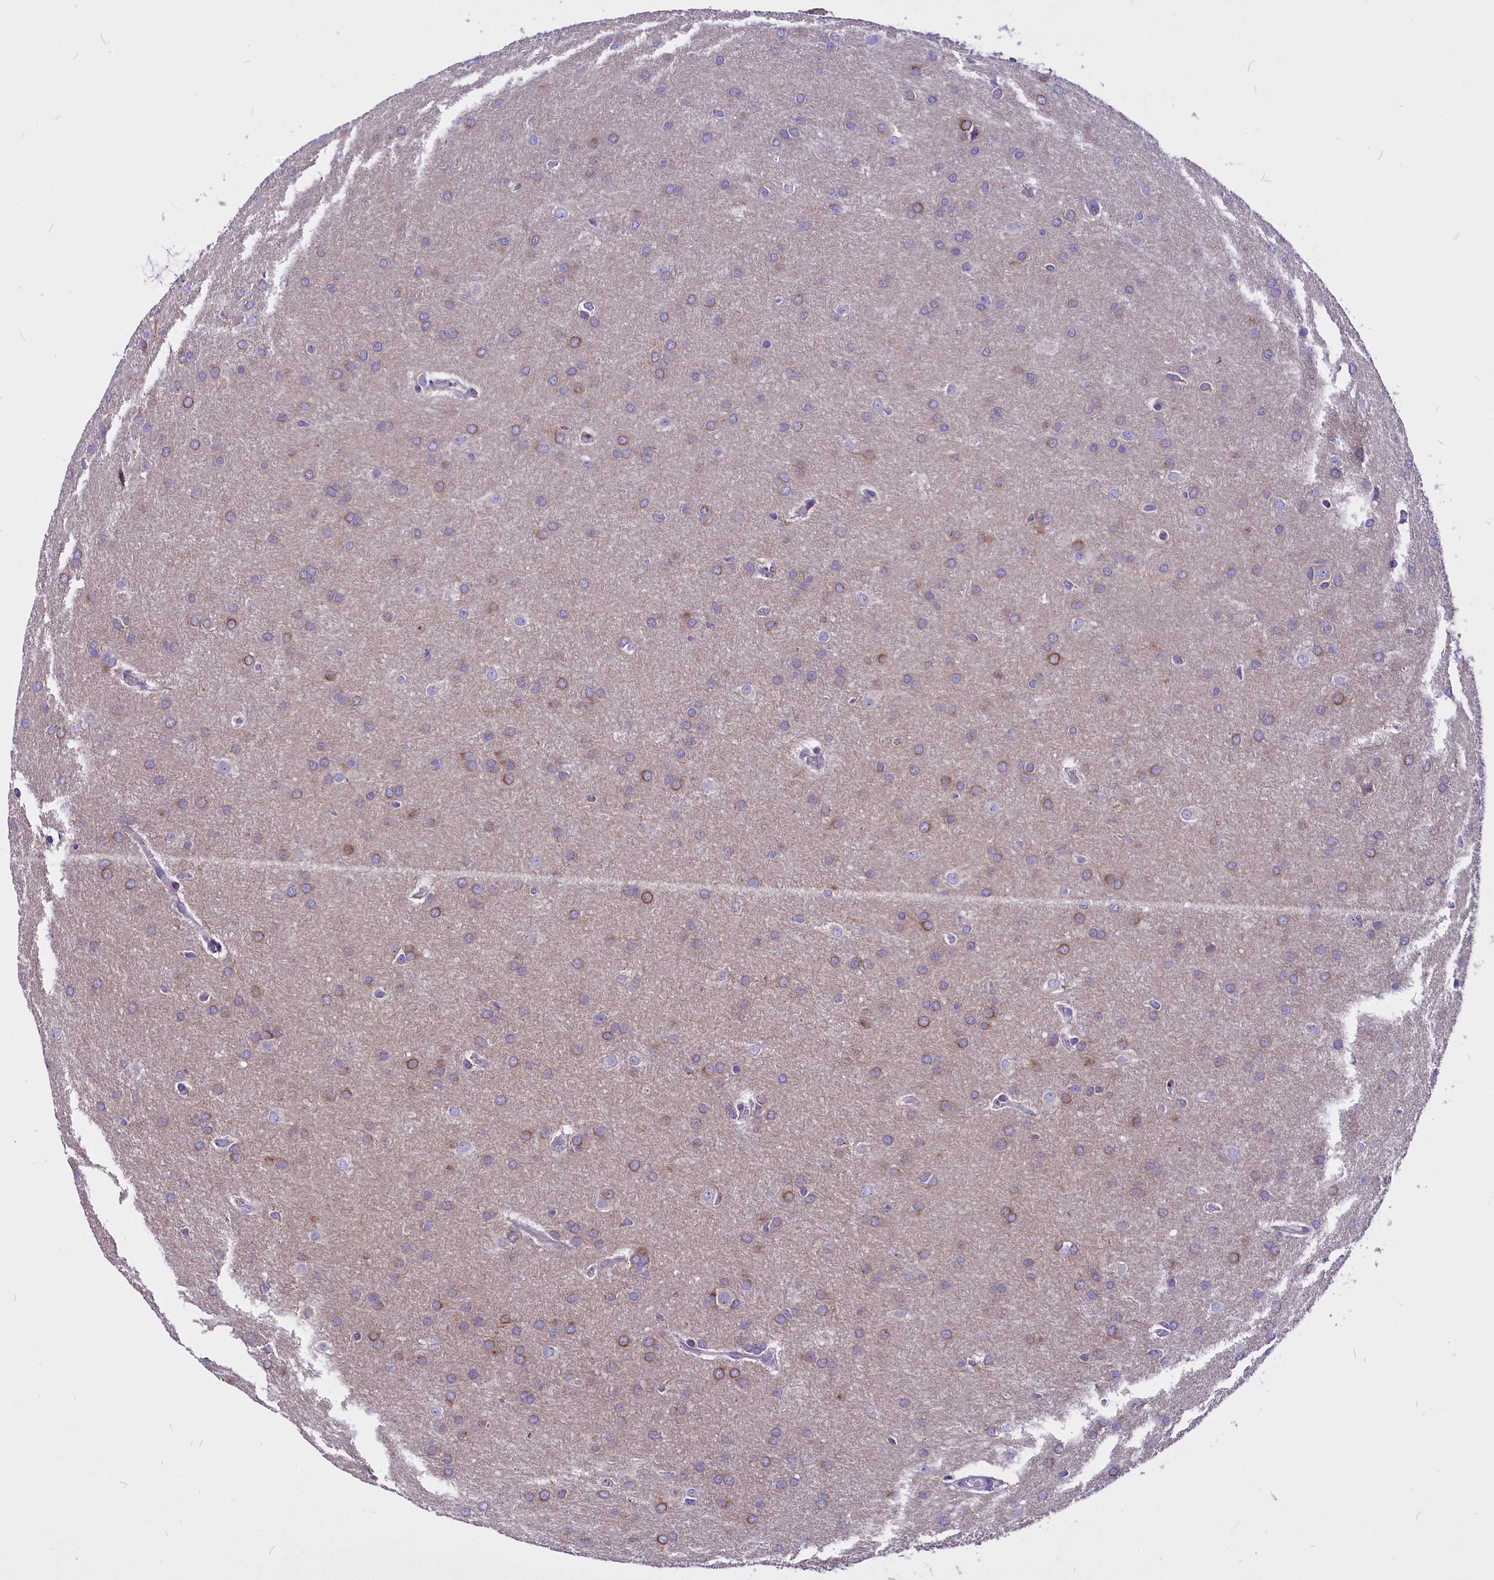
{"staining": {"intensity": "moderate", "quantity": "<25%", "location": "cytoplasmic/membranous"}, "tissue": "glioma", "cell_type": "Tumor cells", "image_type": "cancer", "snomed": [{"axis": "morphology", "description": "Glioma, malignant, Low grade"}, {"axis": "topography", "description": "Brain"}], "caption": "This micrograph exhibits immunohistochemistry (IHC) staining of human low-grade glioma (malignant), with low moderate cytoplasmic/membranous staining in approximately <25% of tumor cells.", "gene": "CEP170", "patient": {"sex": "female", "age": 32}}